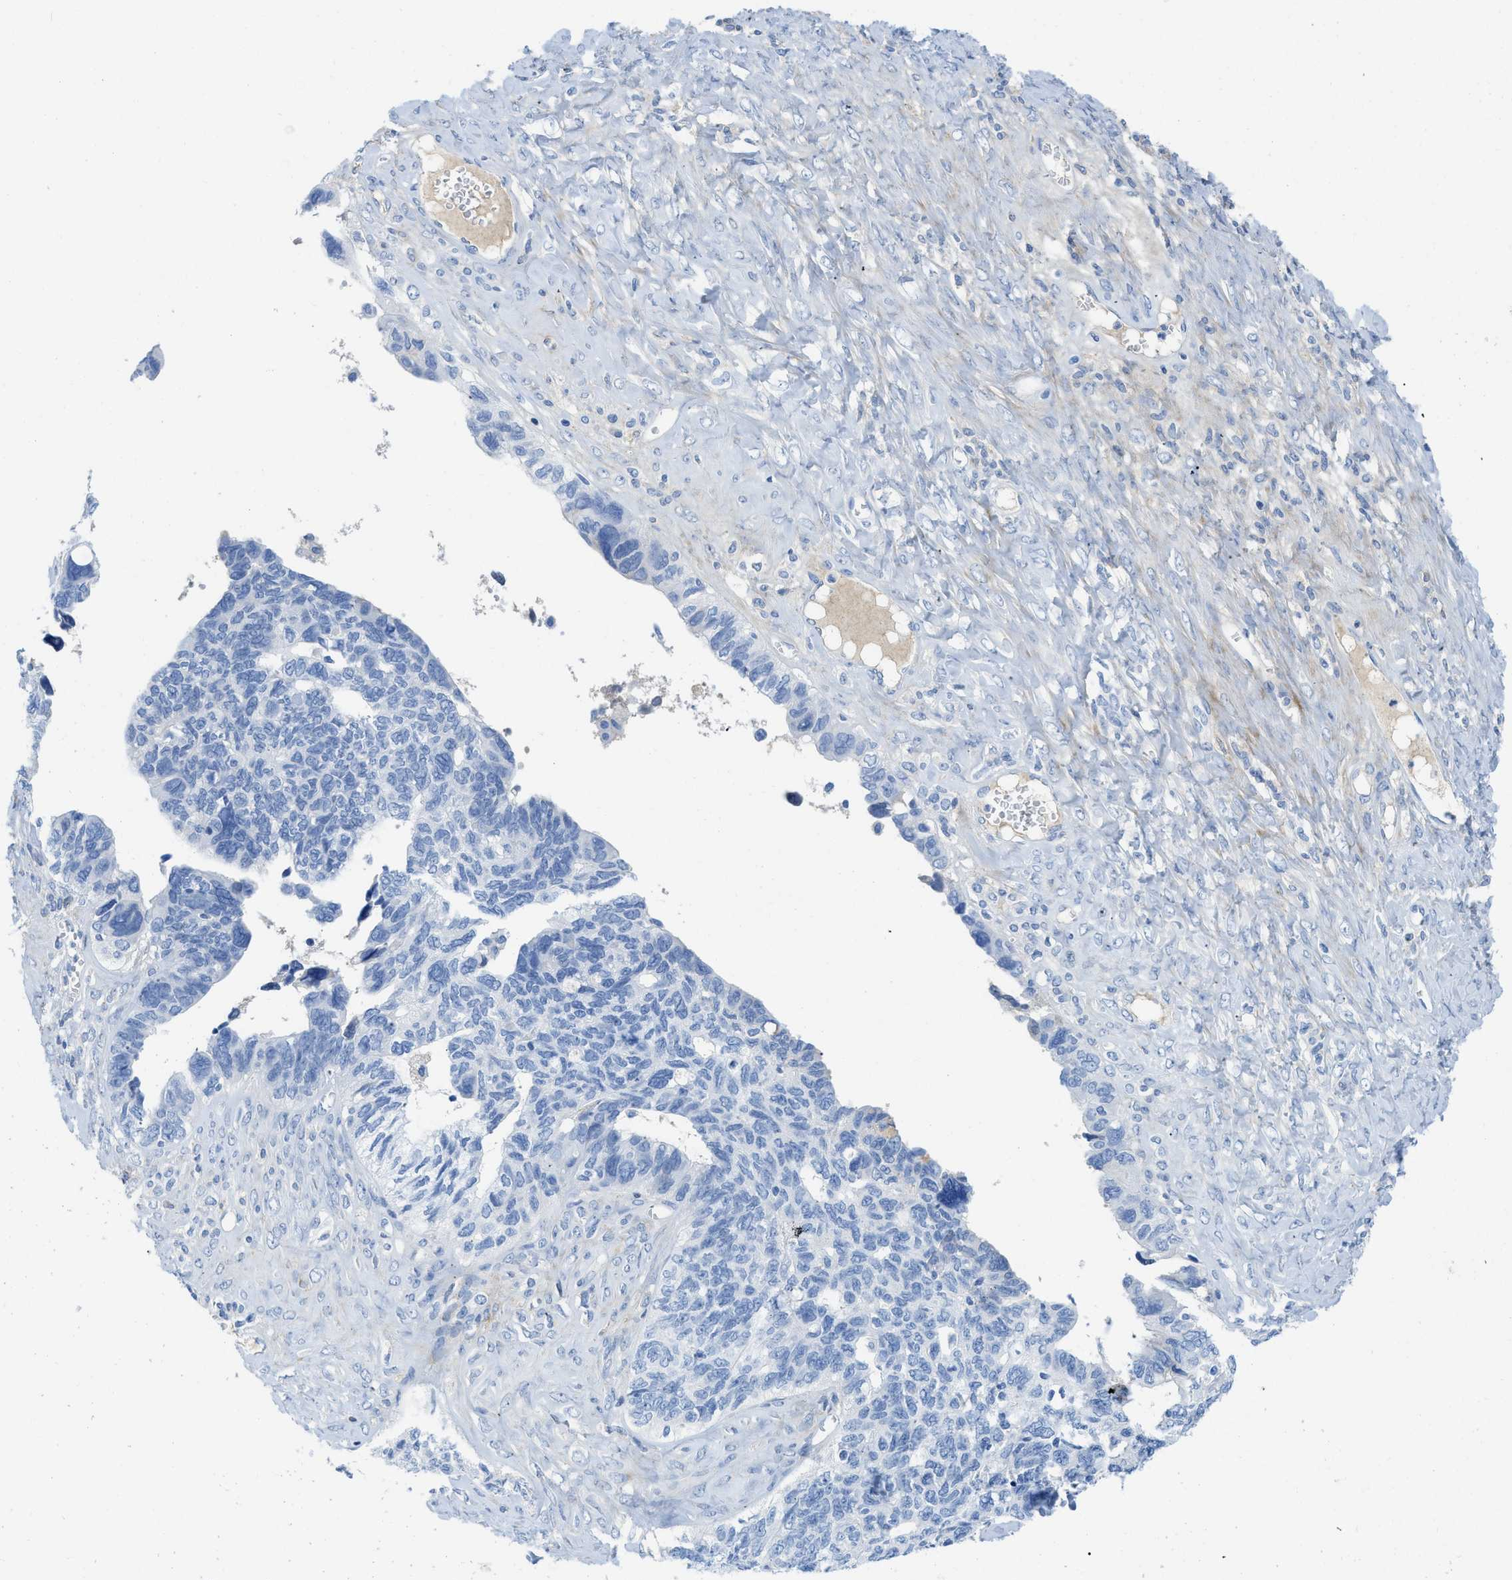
{"staining": {"intensity": "negative", "quantity": "none", "location": "none"}, "tissue": "ovarian cancer", "cell_type": "Tumor cells", "image_type": "cancer", "snomed": [{"axis": "morphology", "description": "Cystadenocarcinoma, serous, NOS"}, {"axis": "topography", "description": "Ovary"}], "caption": "IHC histopathology image of neoplastic tissue: human serous cystadenocarcinoma (ovarian) stained with DAB (3,3'-diaminobenzidine) reveals no significant protein expression in tumor cells.", "gene": "COL3A1", "patient": {"sex": "female", "age": 79}}